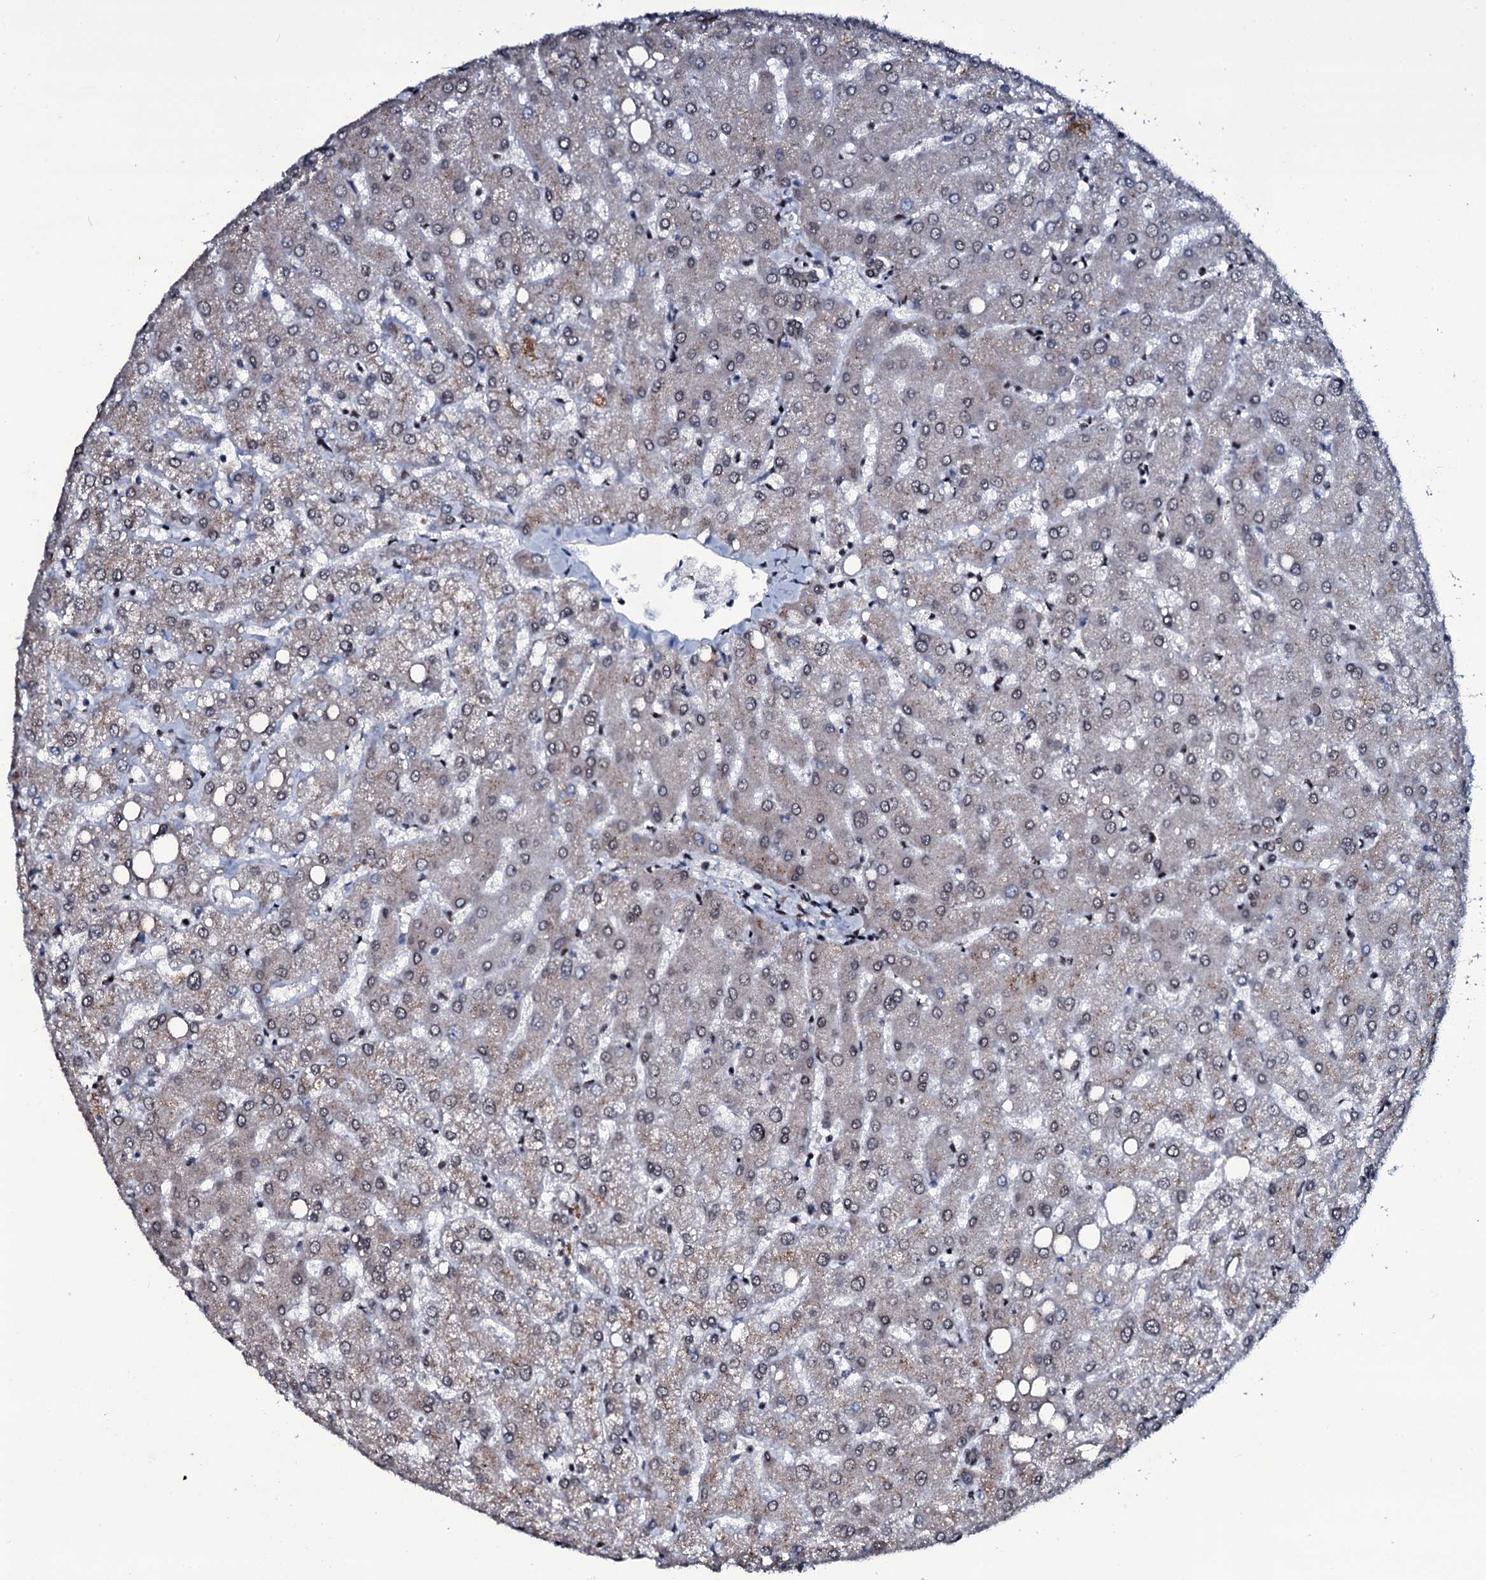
{"staining": {"intensity": "moderate", "quantity": "<25%", "location": "nuclear"}, "tissue": "liver", "cell_type": "Cholangiocytes", "image_type": "normal", "snomed": [{"axis": "morphology", "description": "Normal tissue, NOS"}, {"axis": "topography", "description": "Liver"}], "caption": "Brown immunohistochemical staining in normal liver reveals moderate nuclear expression in about <25% of cholangiocytes.", "gene": "ZMIZ2", "patient": {"sex": "female", "age": 54}}